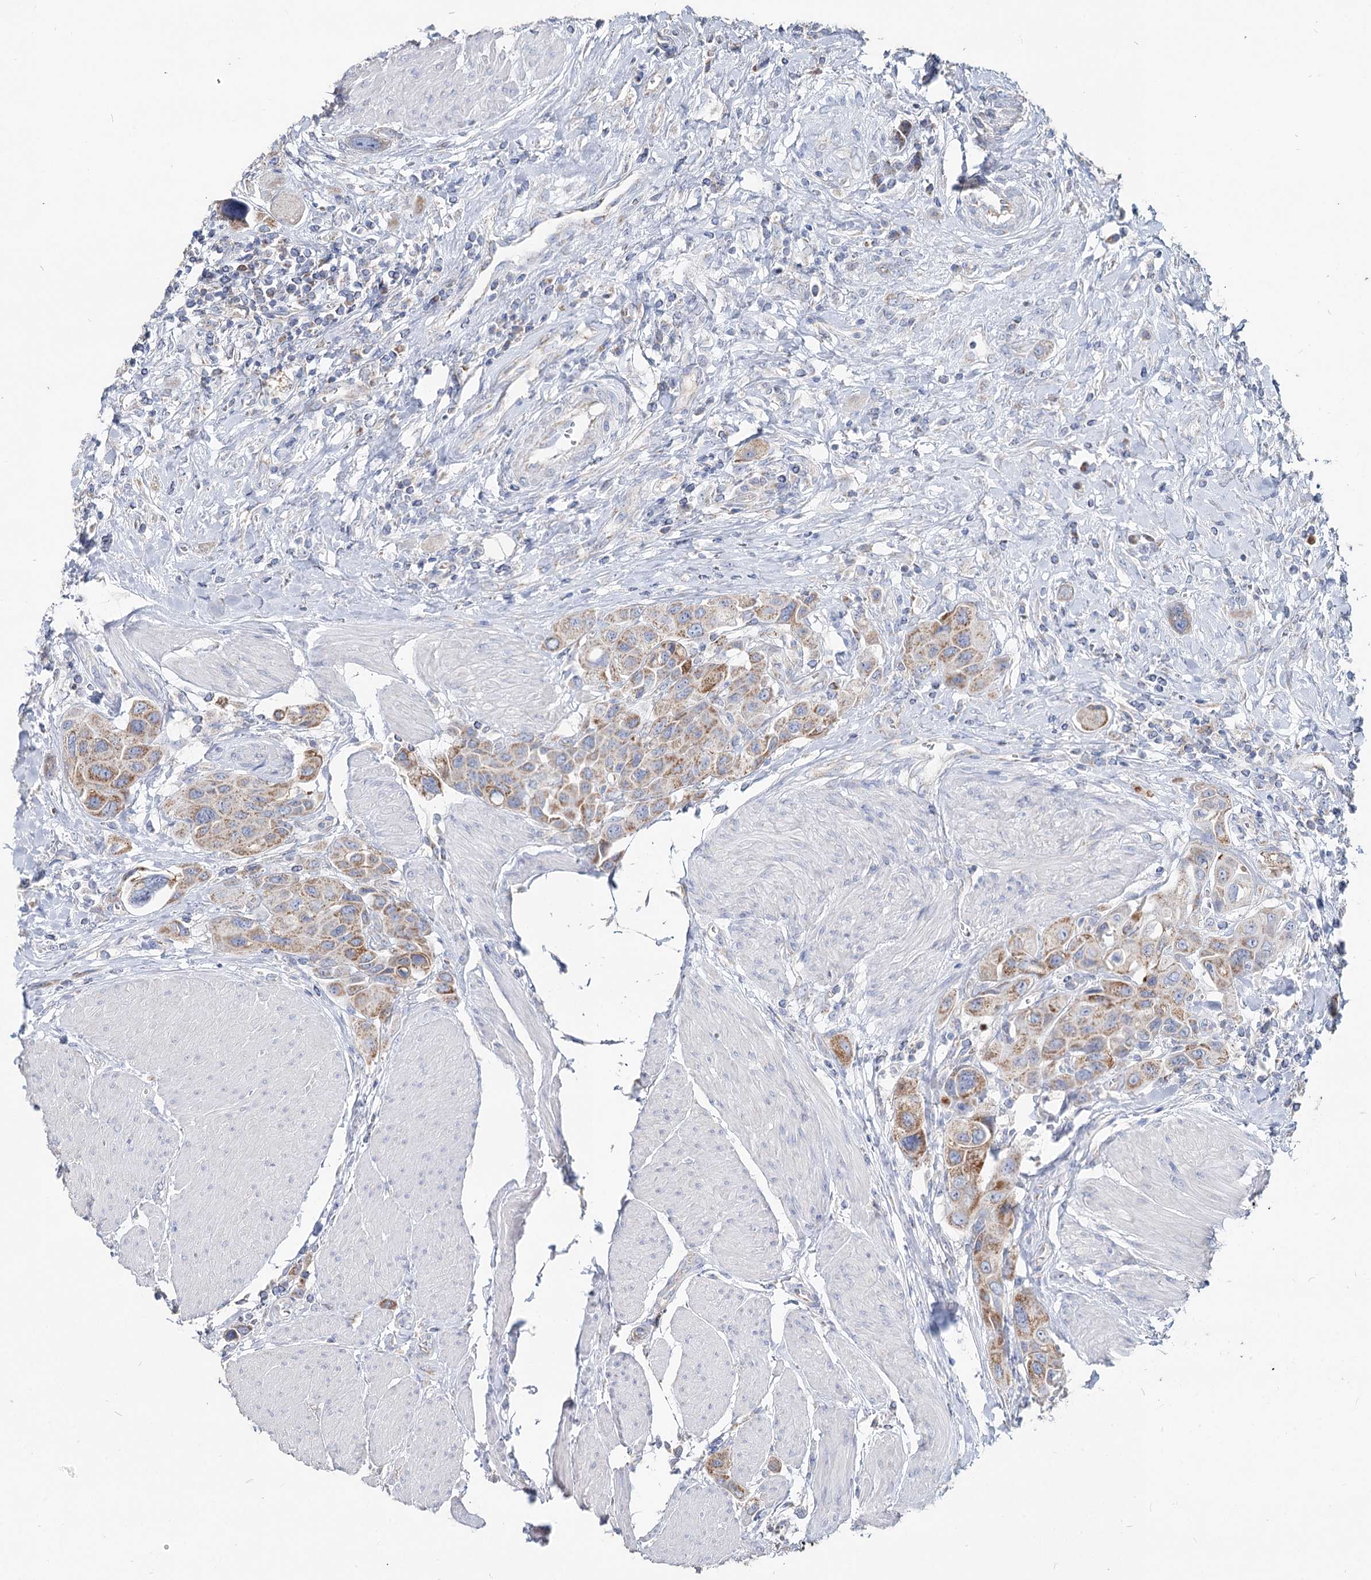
{"staining": {"intensity": "moderate", "quantity": "25%-75%", "location": "cytoplasmic/membranous"}, "tissue": "urothelial cancer", "cell_type": "Tumor cells", "image_type": "cancer", "snomed": [{"axis": "morphology", "description": "Urothelial carcinoma, High grade"}, {"axis": "topography", "description": "Urinary bladder"}], "caption": "Tumor cells show medium levels of moderate cytoplasmic/membranous staining in approximately 25%-75% of cells in high-grade urothelial carcinoma.", "gene": "MCCC2", "patient": {"sex": "male", "age": 50}}